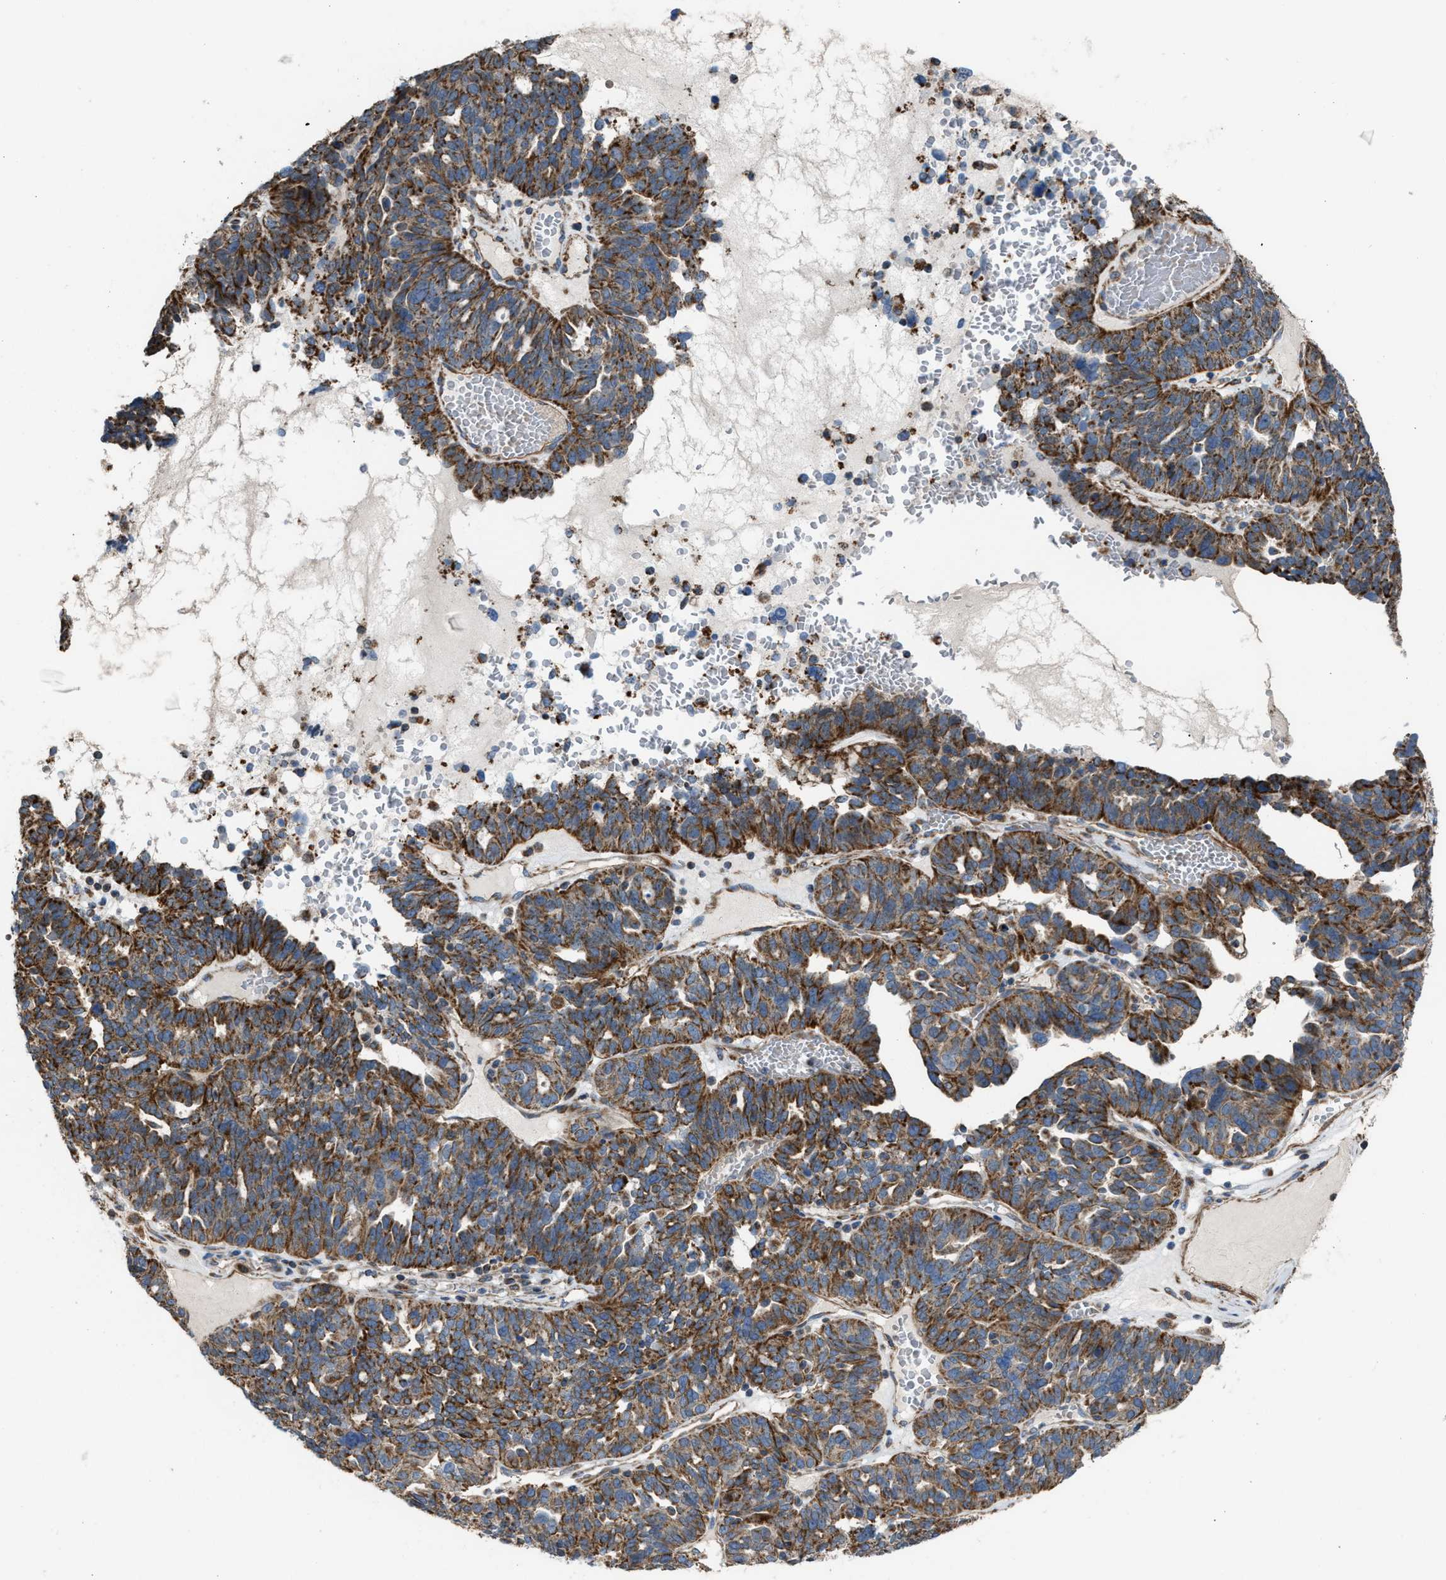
{"staining": {"intensity": "strong", "quantity": ">75%", "location": "cytoplasmic/membranous"}, "tissue": "ovarian cancer", "cell_type": "Tumor cells", "image_type": "cancer", "snomed": [{"axis": "morphology", "description": "Cystadenocarcinoma, serous, NOS"}, {"axis": "topography", "description": "Ovary"}], "caption": "Ovarian cancer (serous cystadenocarcinoma) stained with immunohistochemistry (IHC) displays strong cytoplasmic/membranous positivity in about >75% of tumor cells. (brown staining indicates protein expression, while blue staining denotes nuclei).", "gene": "SLC10A3", "patient": {"sex": "female", "age": 59}}